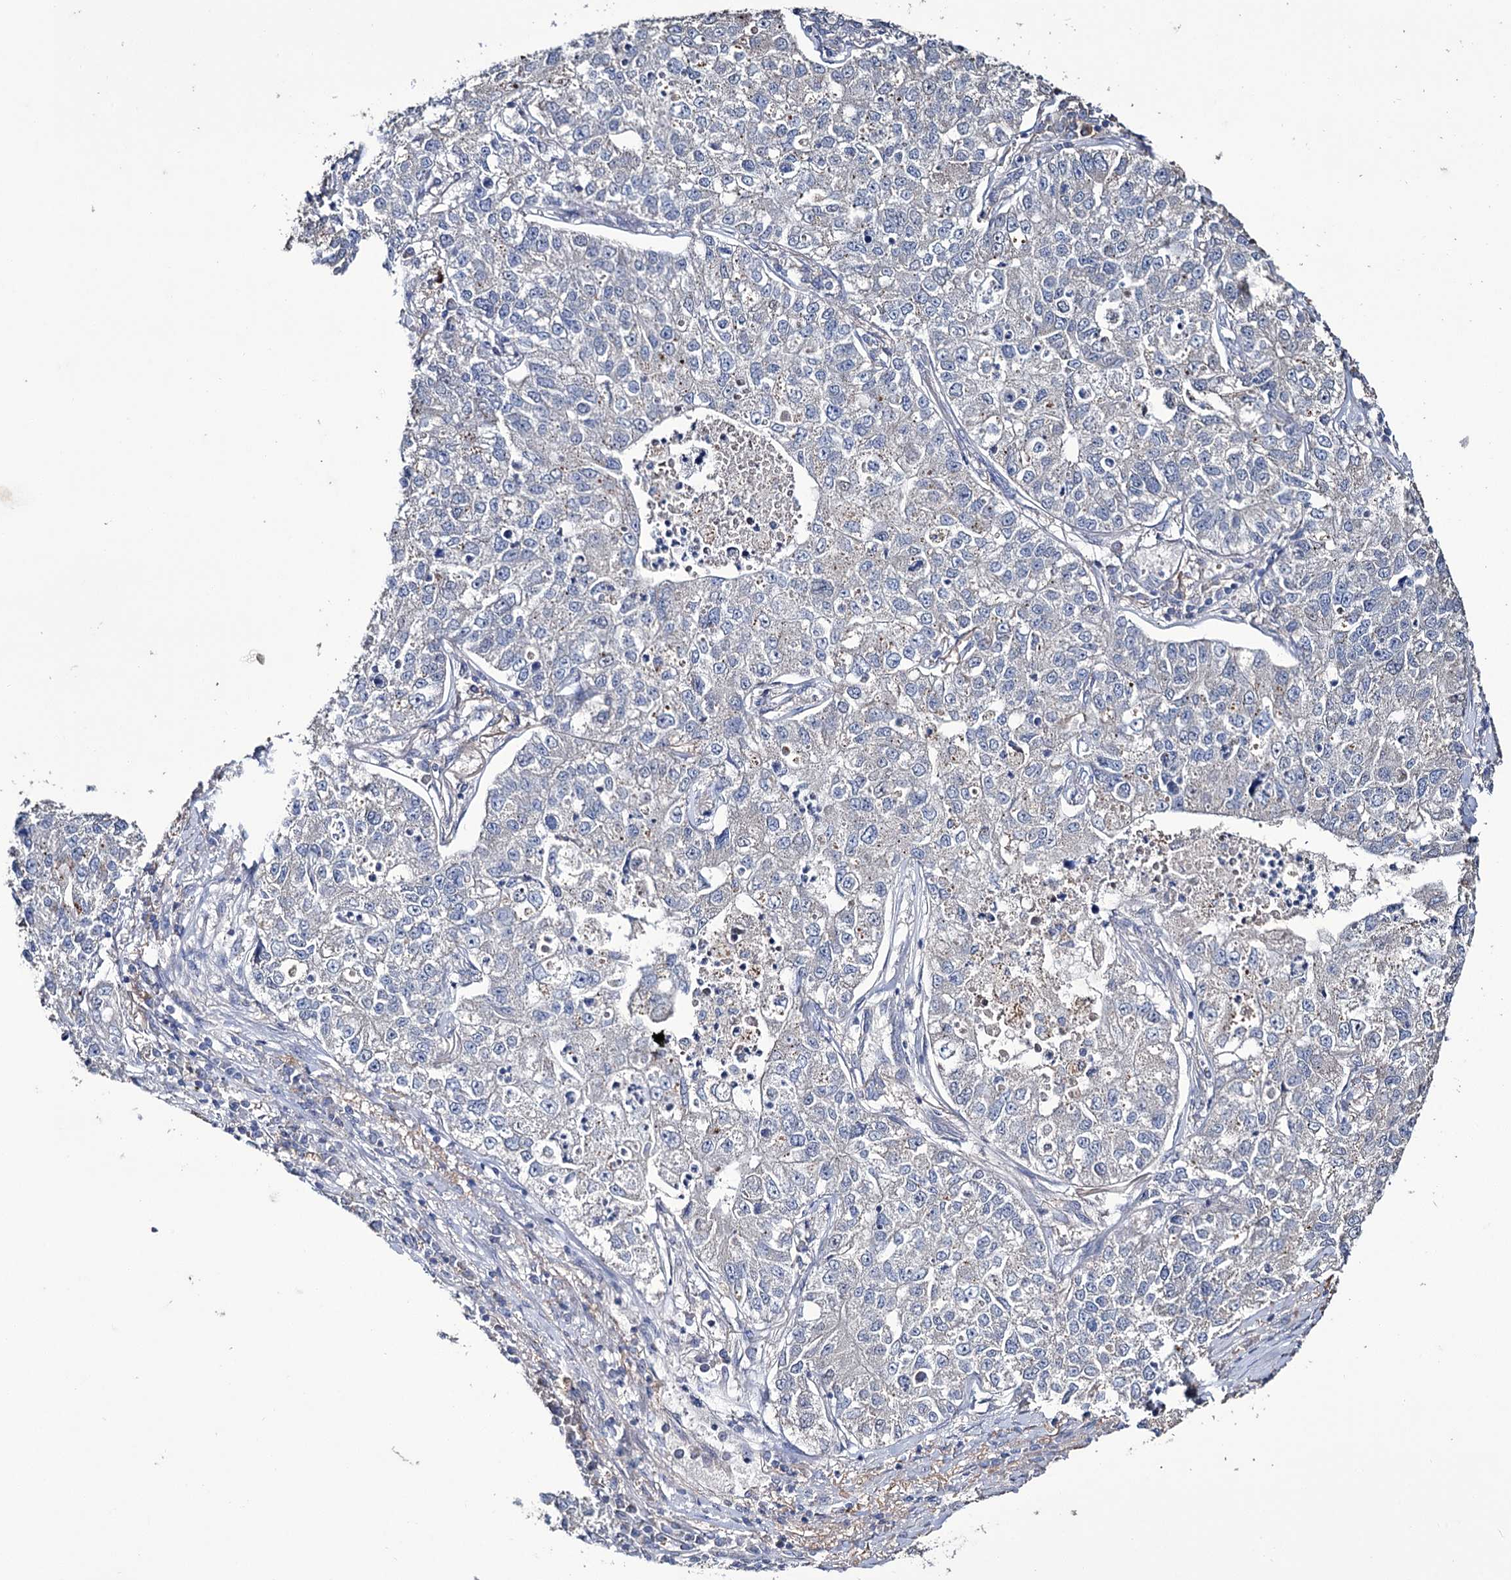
{"staining": {"intensity": "negative", "quantity": "none", "location": "none"}, "tissue": "lung cancer", "cell_type": "Tumor cells", "image_type": "cancer", "snomed": [{"axis": "morphology", "description": "Adenocarcinoma, NOS"}, {"axis": "topography", "description": "Lung"}], "caption": "This image is of lung cancer (adenocarcinoma) stained with immunohistochemistry (IHC) to label a protein in brown with the nuclei are counter-stained blue. There is no staining in tumor cells. The staining is performed using DAB (3,3'-diaminobenzidine) brown chromogen with nuclei counter-stained in using hematoxylin.", "gene": "EPB41L5", "patient": {"sex": "male", "age": 49}}